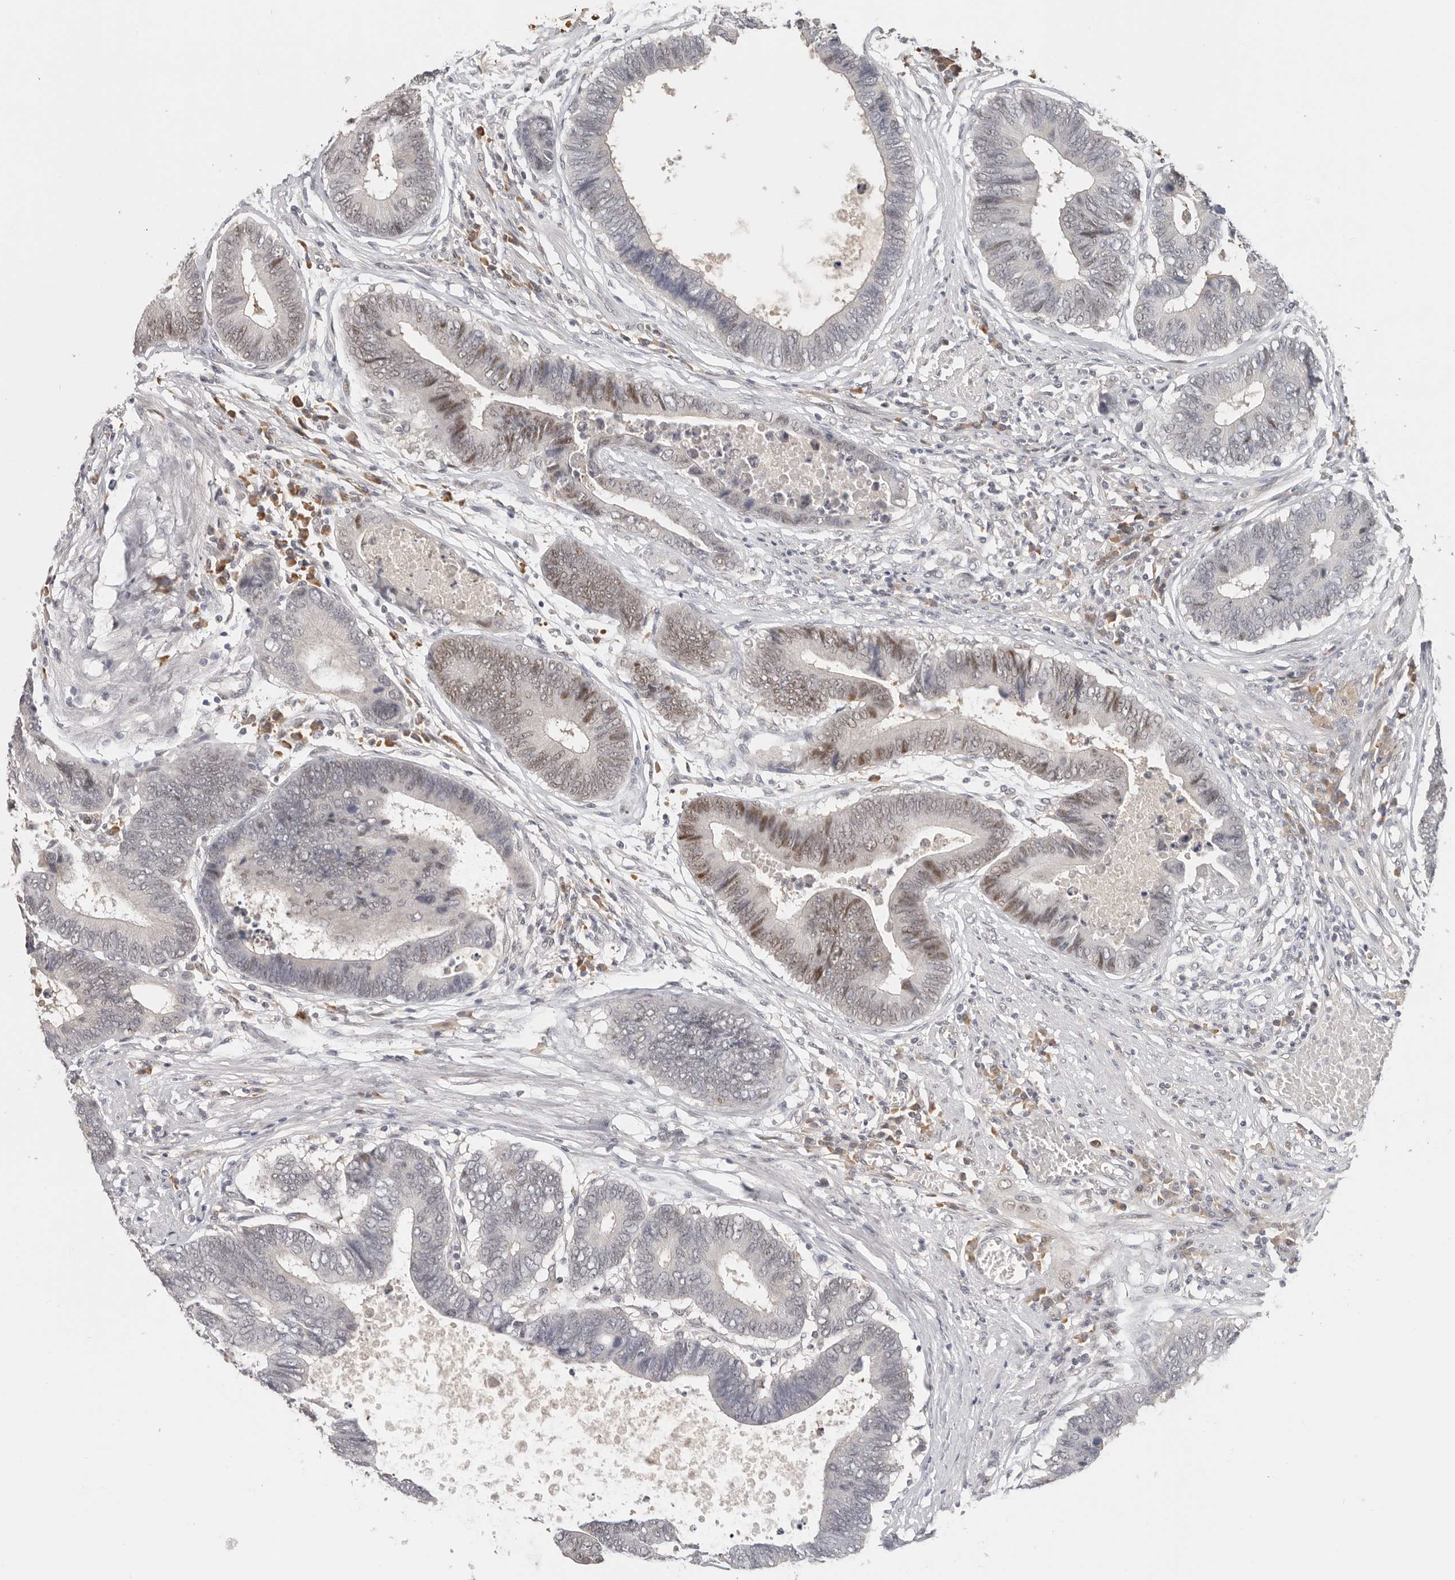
{"staining": {"intensity": "moderate", "quantity": "<25%", "location": "nuclear"}, "tissue": "colorectal cancer", "cell_type": "Tumor cells", "image_type": "cancer", "snomed": [{"axis": "morphology", "description": "Adenocarcinoma, NOS"}, {"axis": "topography", "description": "Rectum"}], "caption": "Colorectal adenocarcinoma tissue exhibits moderate nuclear expression in about <25% of tumor cells", "gene": "LARP7", "patient": {"sex": "male", "age": 84}}